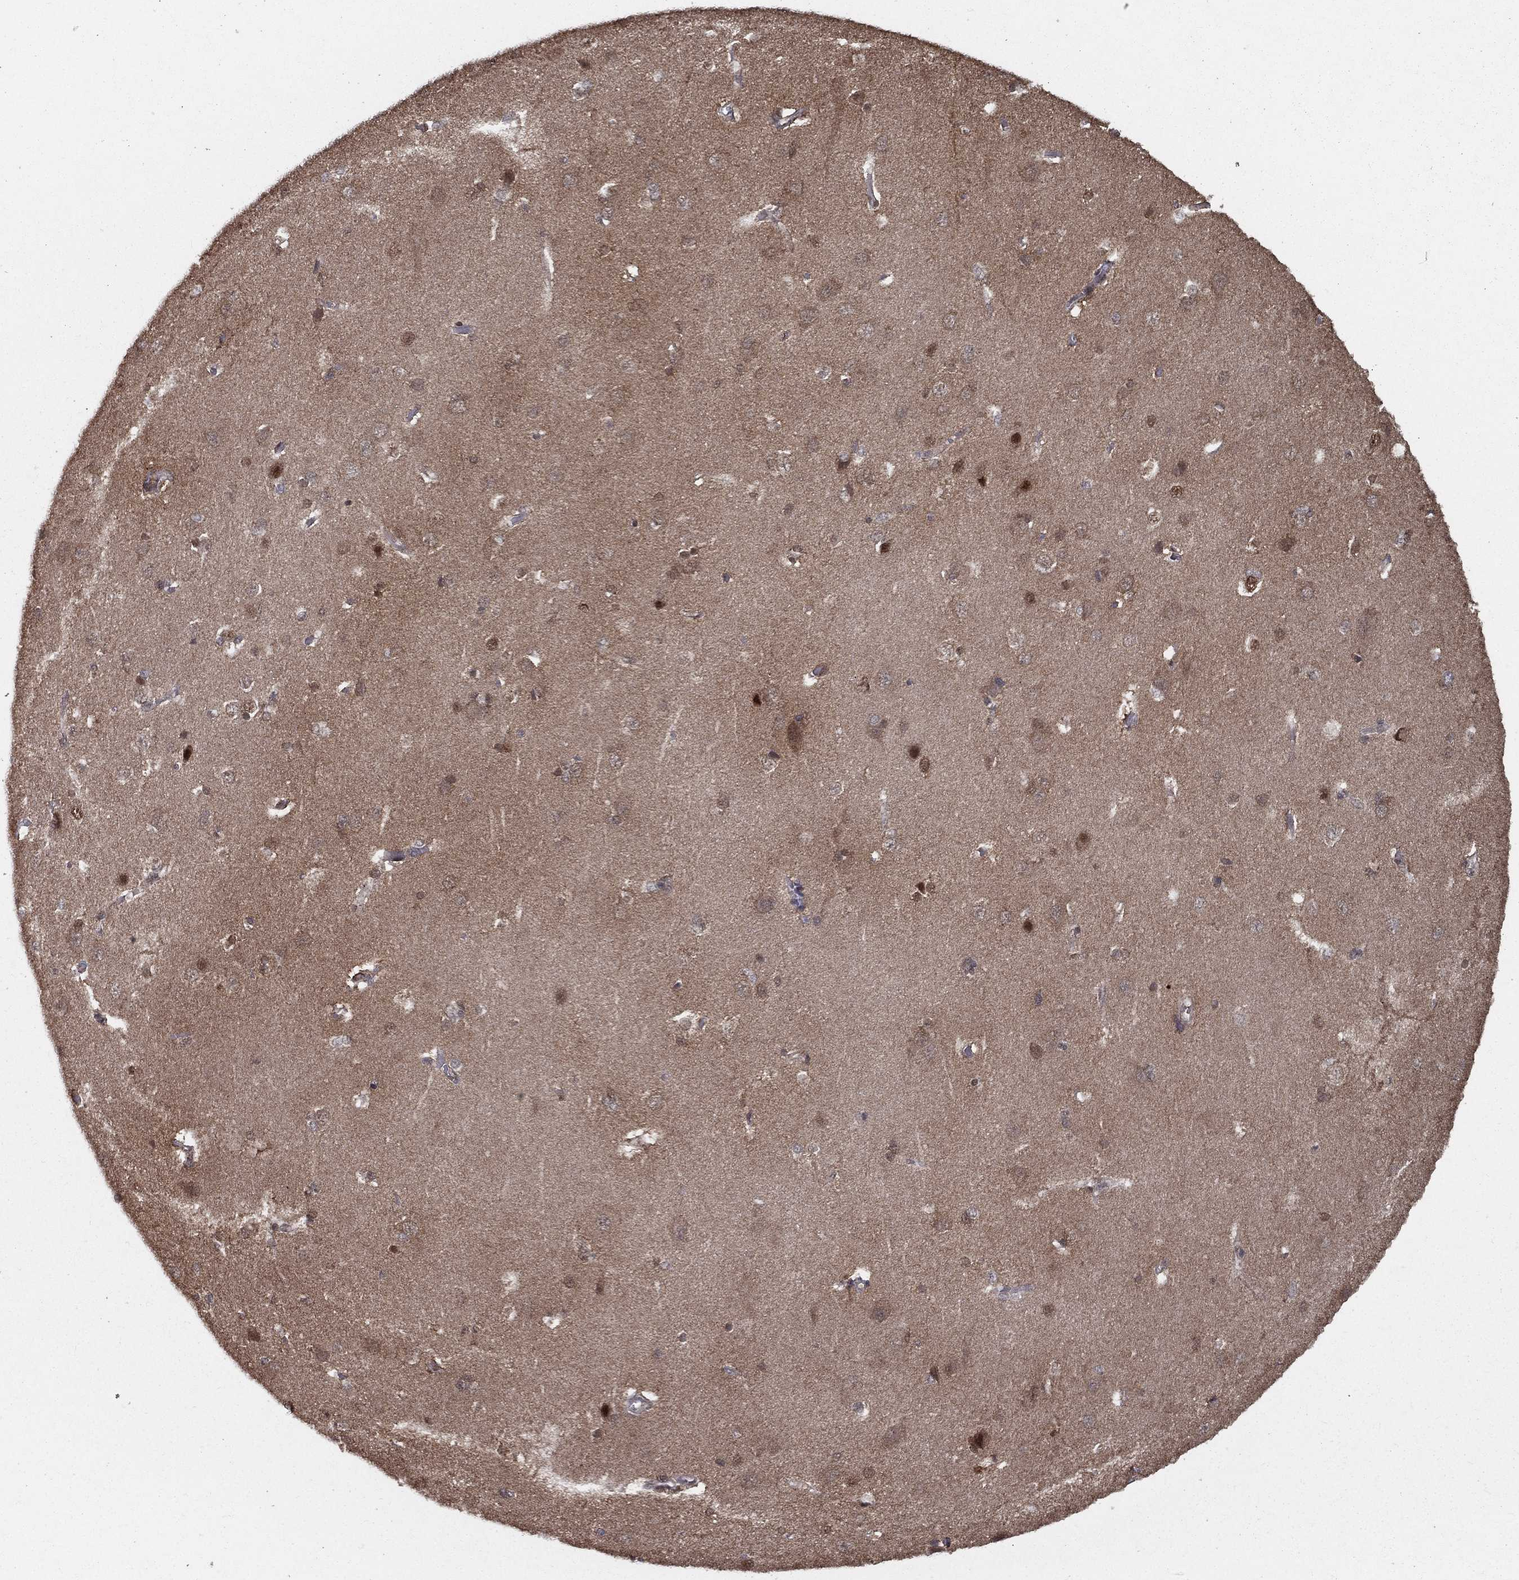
{"staining": {"intensity": "negative", "quantity": "none", "location": "none"}, "tissue": "cerebral cortex", "cell_type": "Endothelial cells", "image_type": "normal", "snomed": [{"axis": "morphology", "description": "Normal tissue, NOS"}, {"axis": "topography", "description": "Cerebral cortex"}], "caption": "Endothelial cells show no significant staining in normal cerebral cortex.", "gene": "CARM1", "patient": {"sex": "male", "age": 37}}